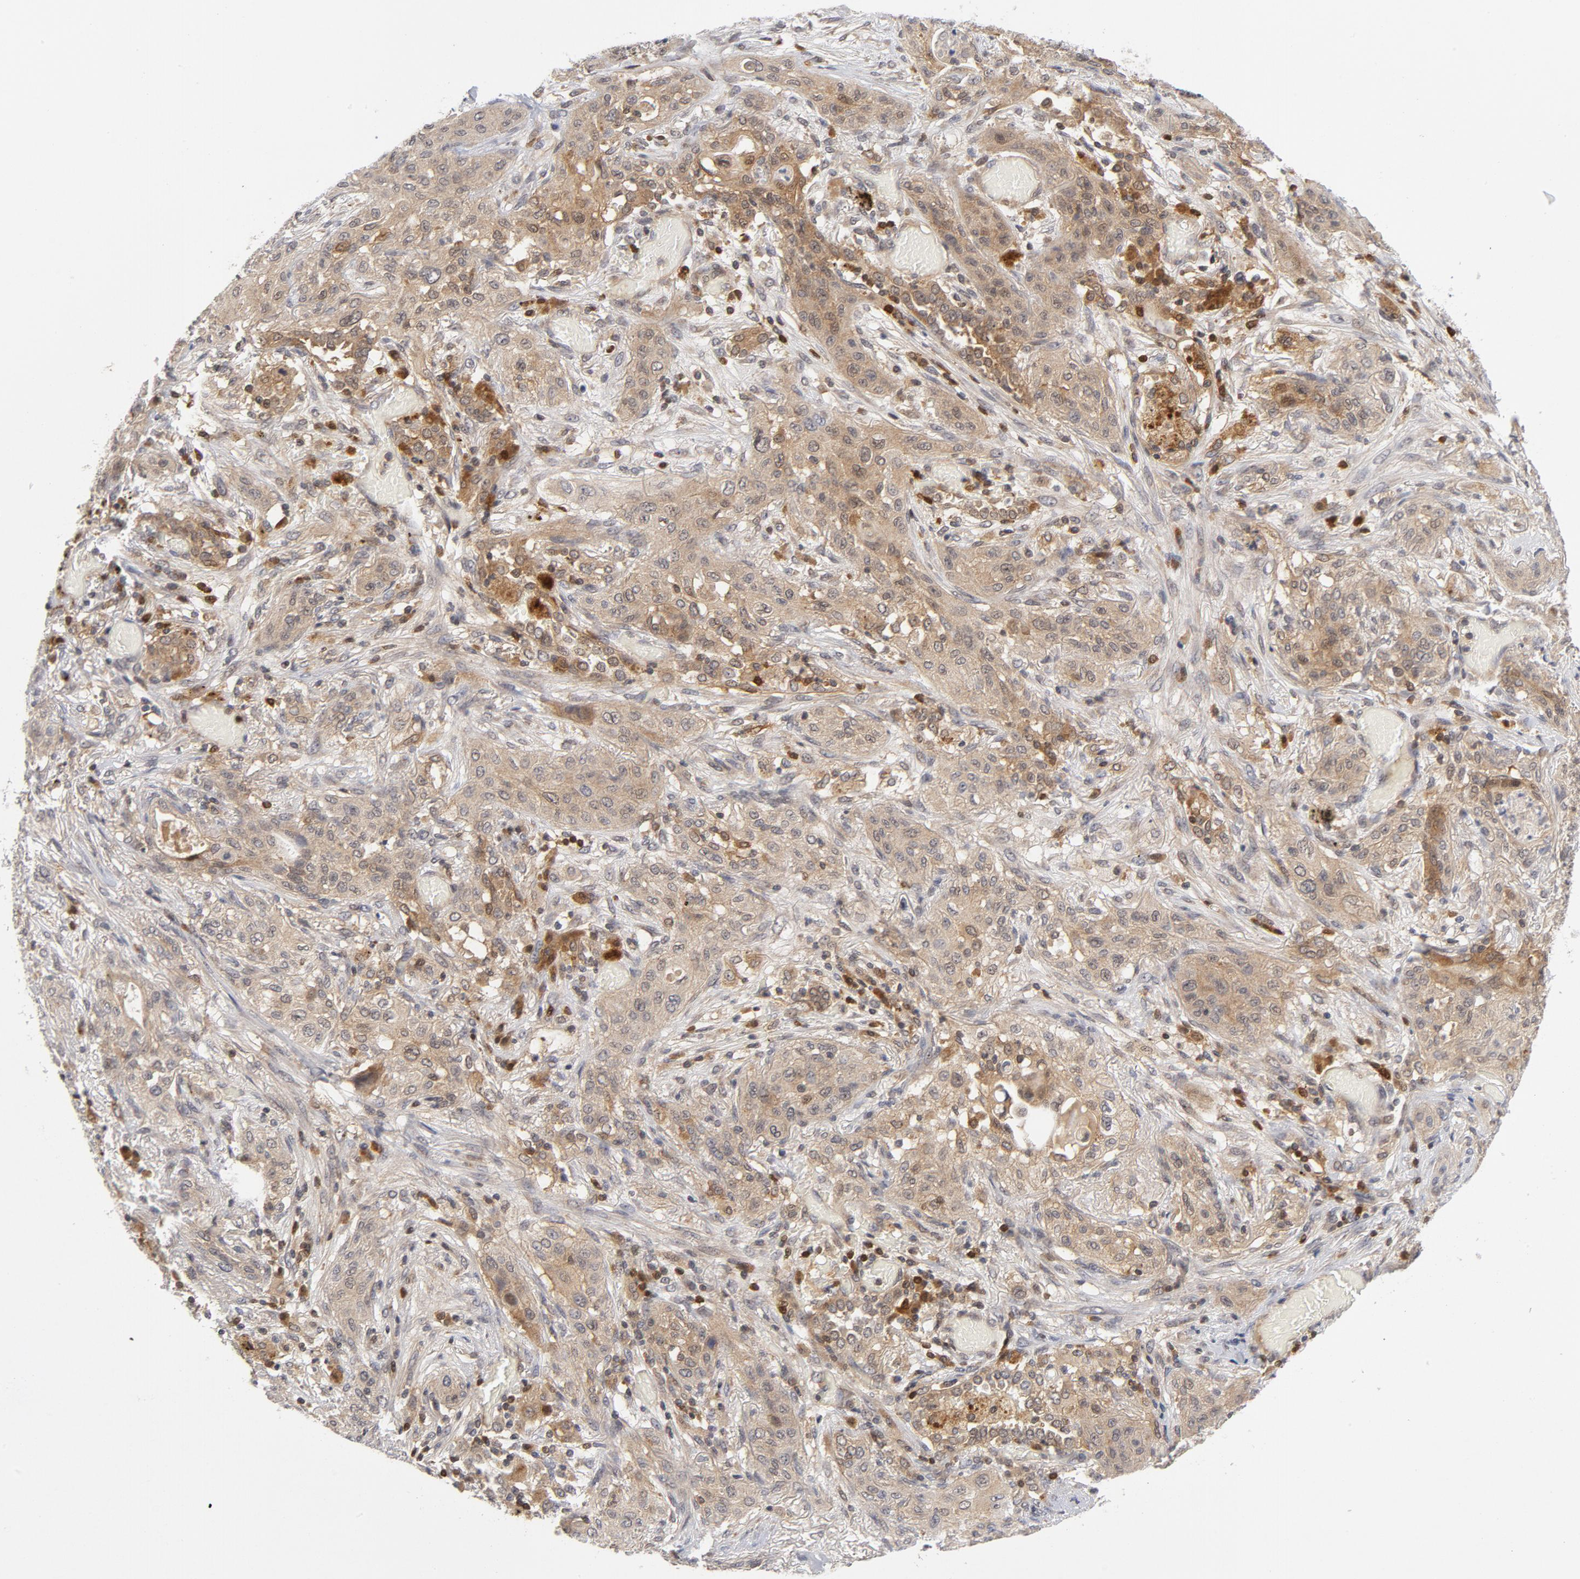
{"staining": {"intensity": "weak", "quantity": ">75%", "location": "cytoplasmic/membranous"}, "tissue": "lung cancer", "cell_type": "Tumor cells", "image_type": "cancer", "snomed": [{"axis": "morphology", "description": "Squamous cell carcinoma, NOS"}, {"axis": "topography", "description": "Lung"}], "caption": "High-magnification brightfield microscopy of squamous cell carcinoma (lung) stained with DAB (brown) and counterstained with hematoxylin (blue). tumor cells exhibit weak cytoplasmic/membranous expression is seen in about>75% of cells. (Stains: DAB (3,3'-diaminobenzidine) in brown, nuclei in blue, Microscopy: brightfield microscopy at high magnification).", "gene": "TRADD", "patient": {"sex": "female", "age": 47}}